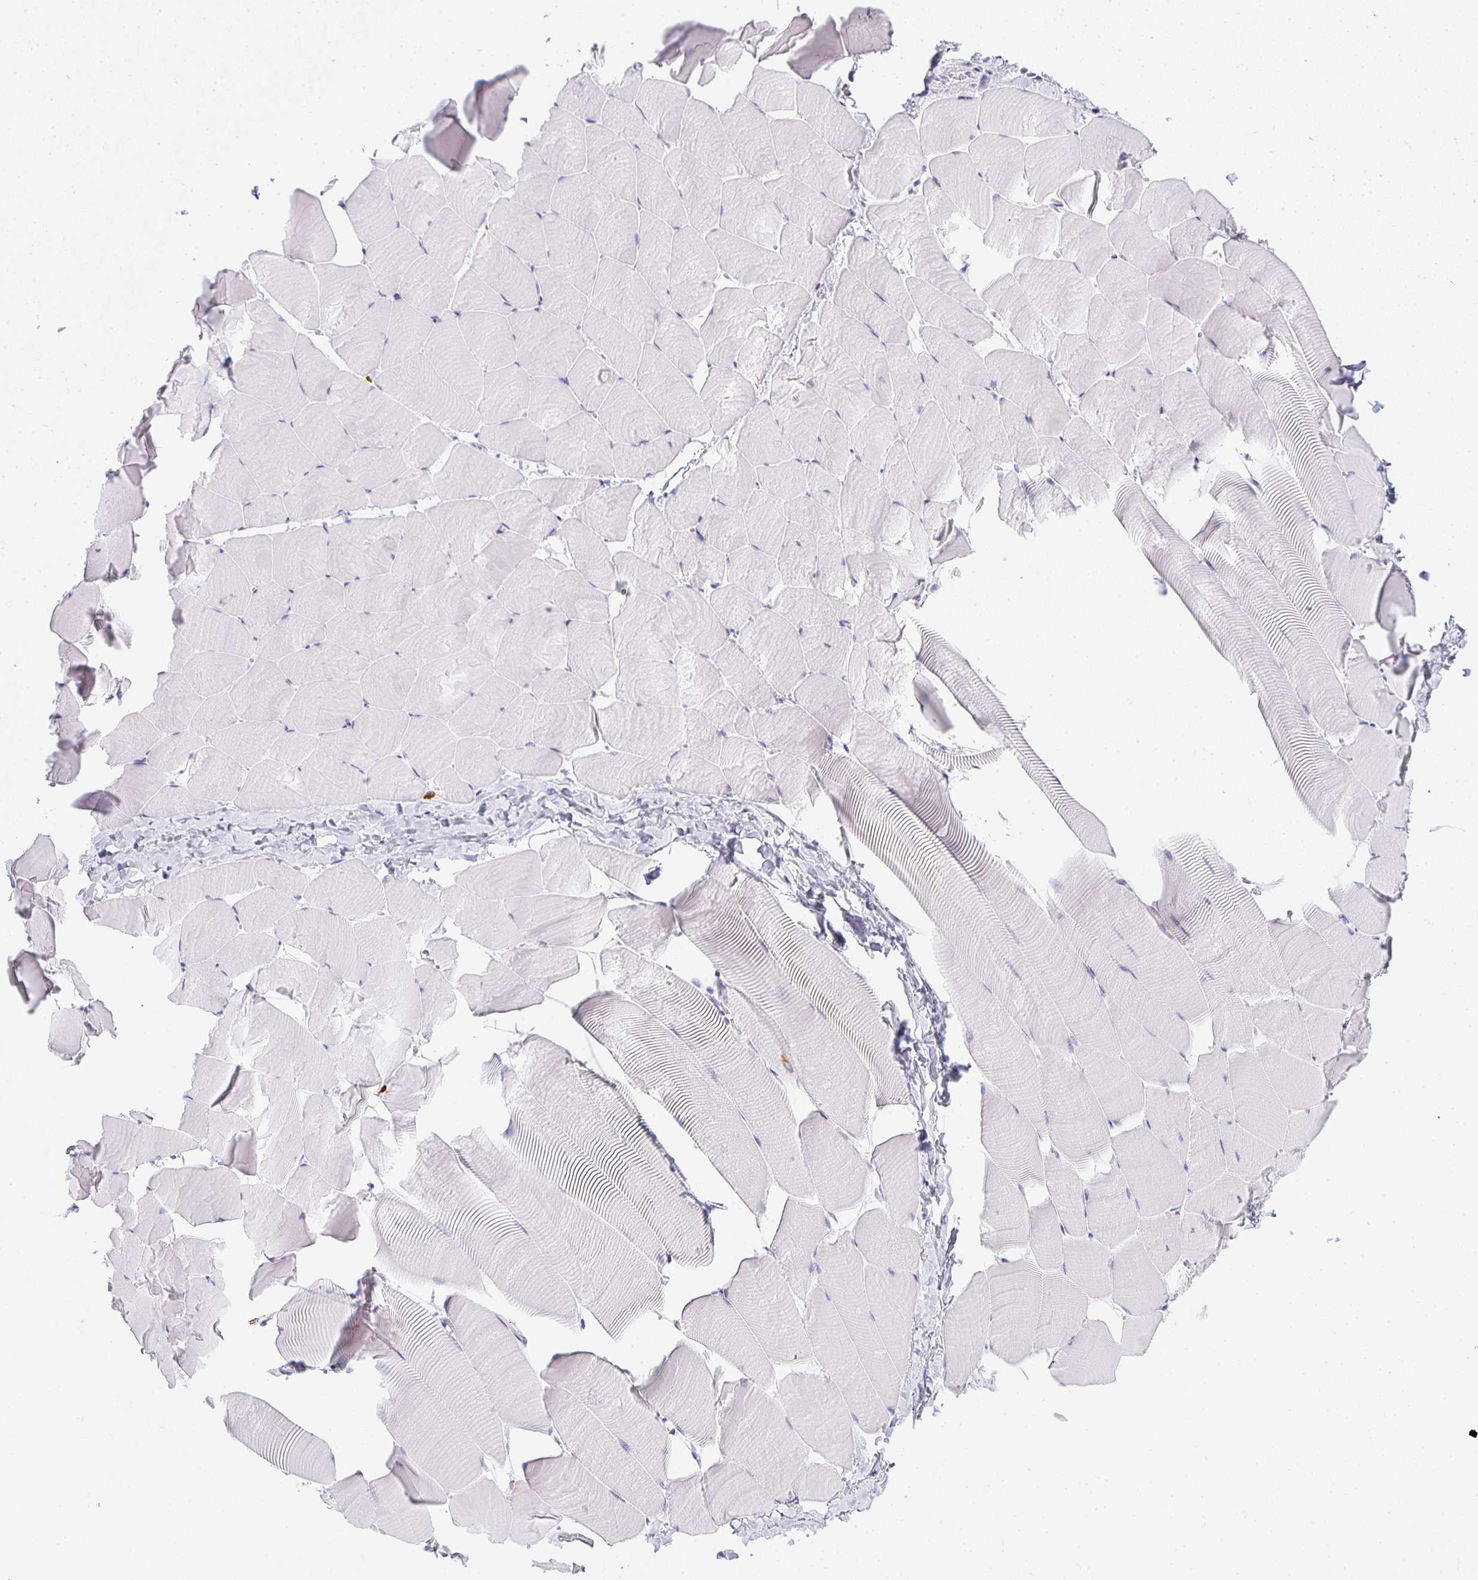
{"staining": {"intensity": "negative", "quantity": "none", "location": "none"}, "tissue": "skeletal muscle", "cell_type": "Myocytes", "image_type": "normal", "snomed": [{"axis": "morphology", "description": "Normal tissue, NOS"}, {"axis": "topography", "description": "Skeletal muscle"}], "caption": "The image reveals no significant positivity in myocytes of skeletal muscle. (Stains: DAB immunohistochemistry with hematoxylin counter stain, Microscopy: brightfield microscopy at high magnification).", "gene": "TPSD1", "patient": {"sex": "male", "age": 25}}